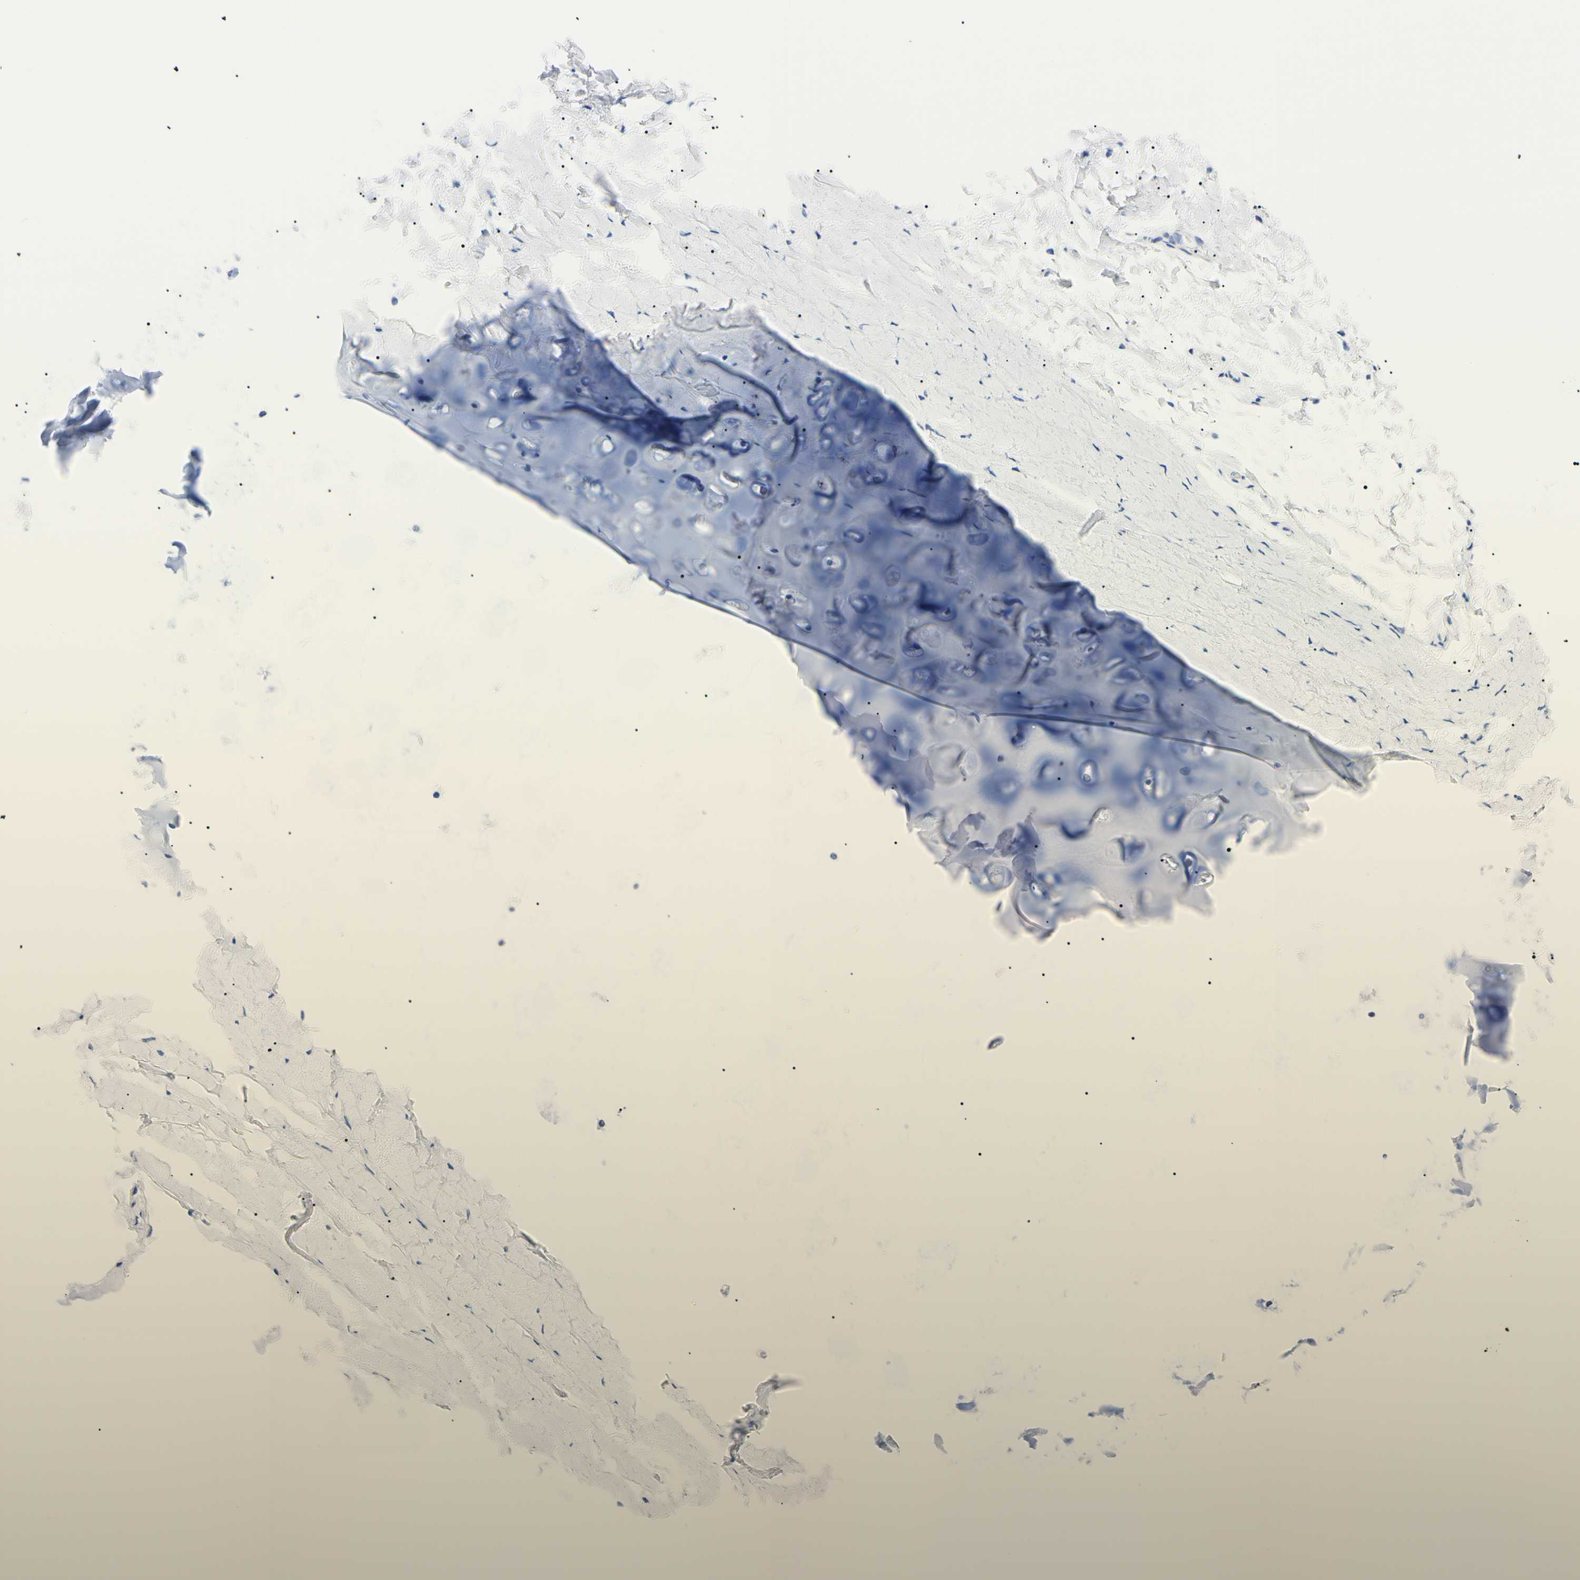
{"staining": {"intensity": "negative", "quantity": "none", "location": "none"}, "tissue": "adipose tissue", "cell_type": "Adipocytes", "image_type": "normal", "snomed": [{"axis": "morphology", "description": "Normal tissue, NOS"}, {"axis": "topography", "description": "Bronchus"}], "caption": "Immunohistochemistry (IHC) micrograph of benign human adipose tissue stained for a protein (brown), which displays no positivity in adipocytes. The staining was performed using DAB (3,3'-diaminobenzidine) to visualize the protein expression in brown, while the nuclei were stained in blue with hematoxylin (Magnification: 20x).", "gene": "CLPP", "patient": {"sex": "female", "age": 73}}